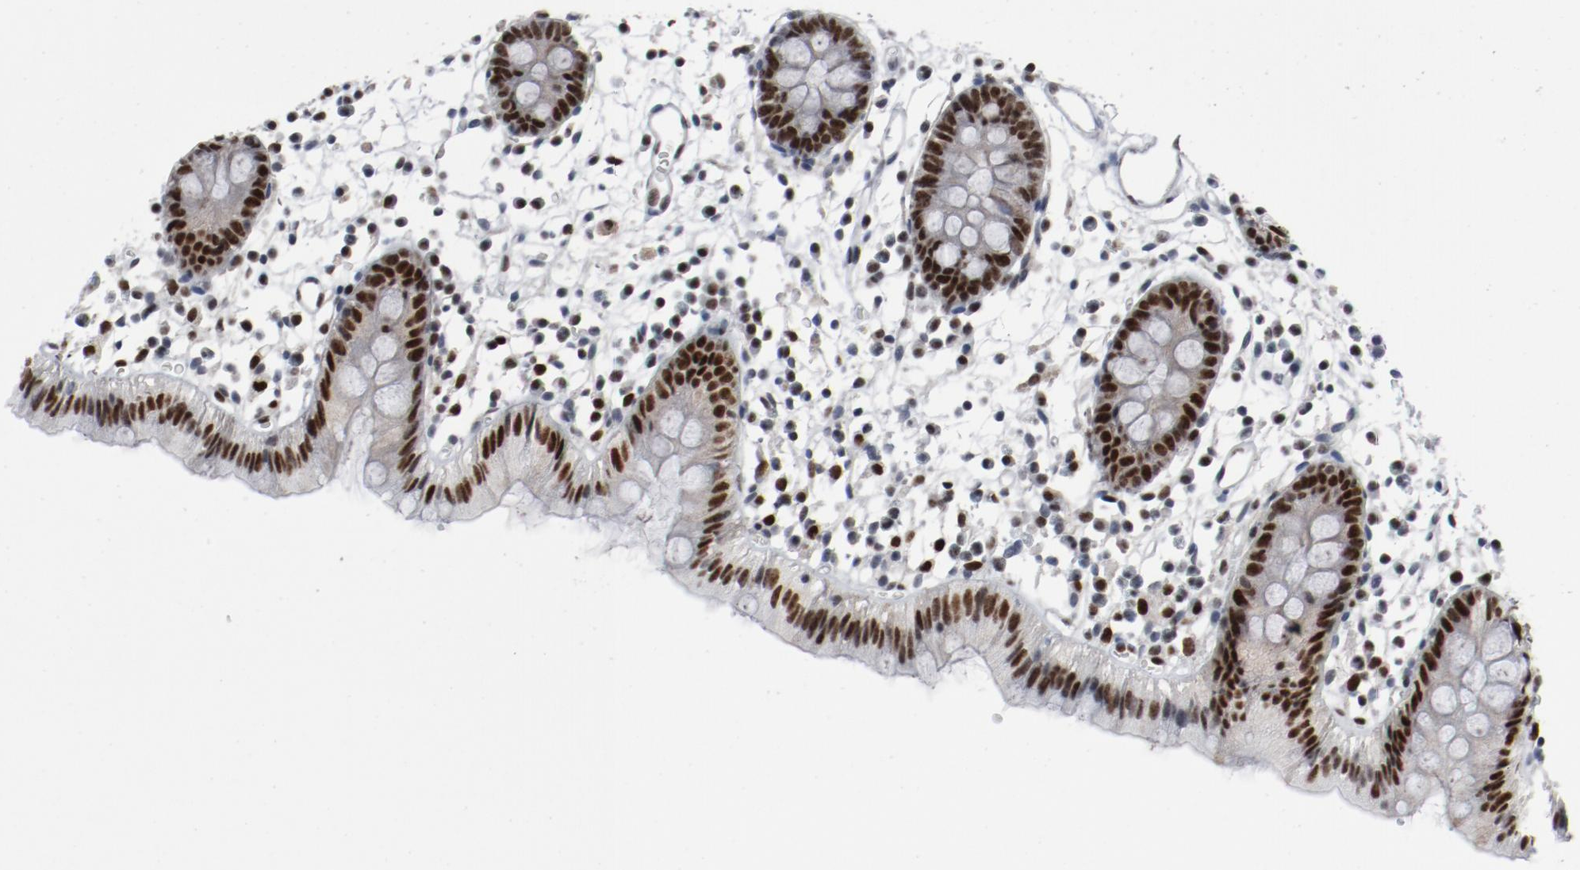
{"staining": {"intensity": "moderate", "quantity": ">75%", "location": "nuclear"}, "tissue": "colon", "cell_type": "Endothelial cells", "image_type": "normal", "snomed": [{"axis": "morphology", "description": "Normal tissue, NOS"}, {"axis": "topography", "description": "Colon"}], "caption": "Brown immunohistochemical staining in unremarkable colon reveals moderate nuclear positivity in approximately >75% of endothelial cells. (DAB (3,3'-diaminobenzidine) IHC with brightfield microscopy, high magnification).", "gene": "JMJD6", "patient": {"sex": "male", "age": 14}}